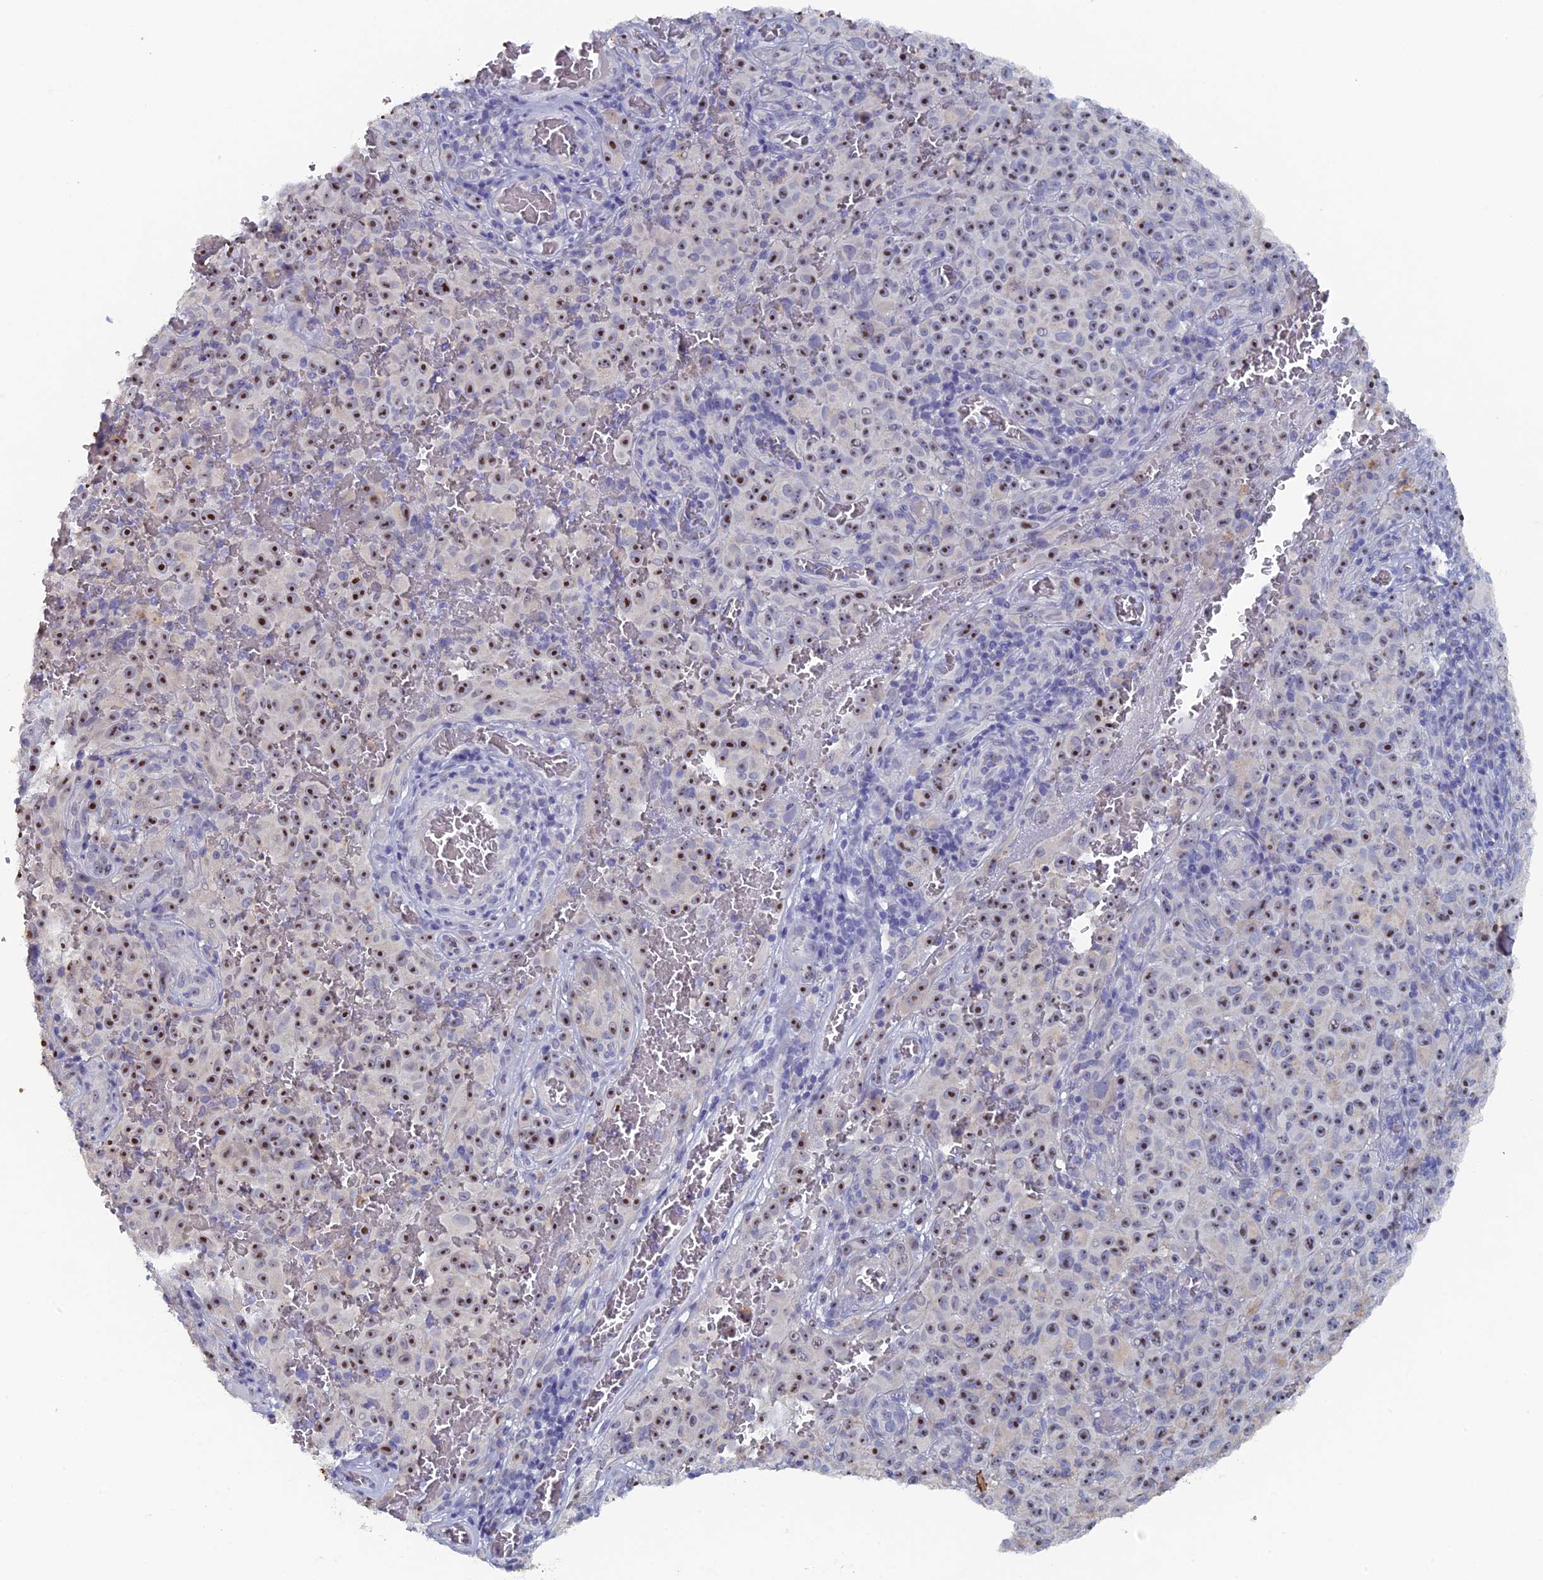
{"staining": {"intensity": "moderate", "quantity": ">75%", "location": "nuclear"}, "tissue": "melanoma", "cell_type": "Tumor cells", "image_type": "cancer", "snomed": [{"axis": "morphology", "description": "Malignant melanoma, NOS"}, {"axis": "topography", "description": "Skin"}], "caption": "Approximately >75% of tumor cells in malignant melanoma demonstrate moderate nuclear protein positivity as visualized by brown immunohistochemical staining.", "gene": "SRFBP1", "patient": {"sex": "female", "age": 82}}